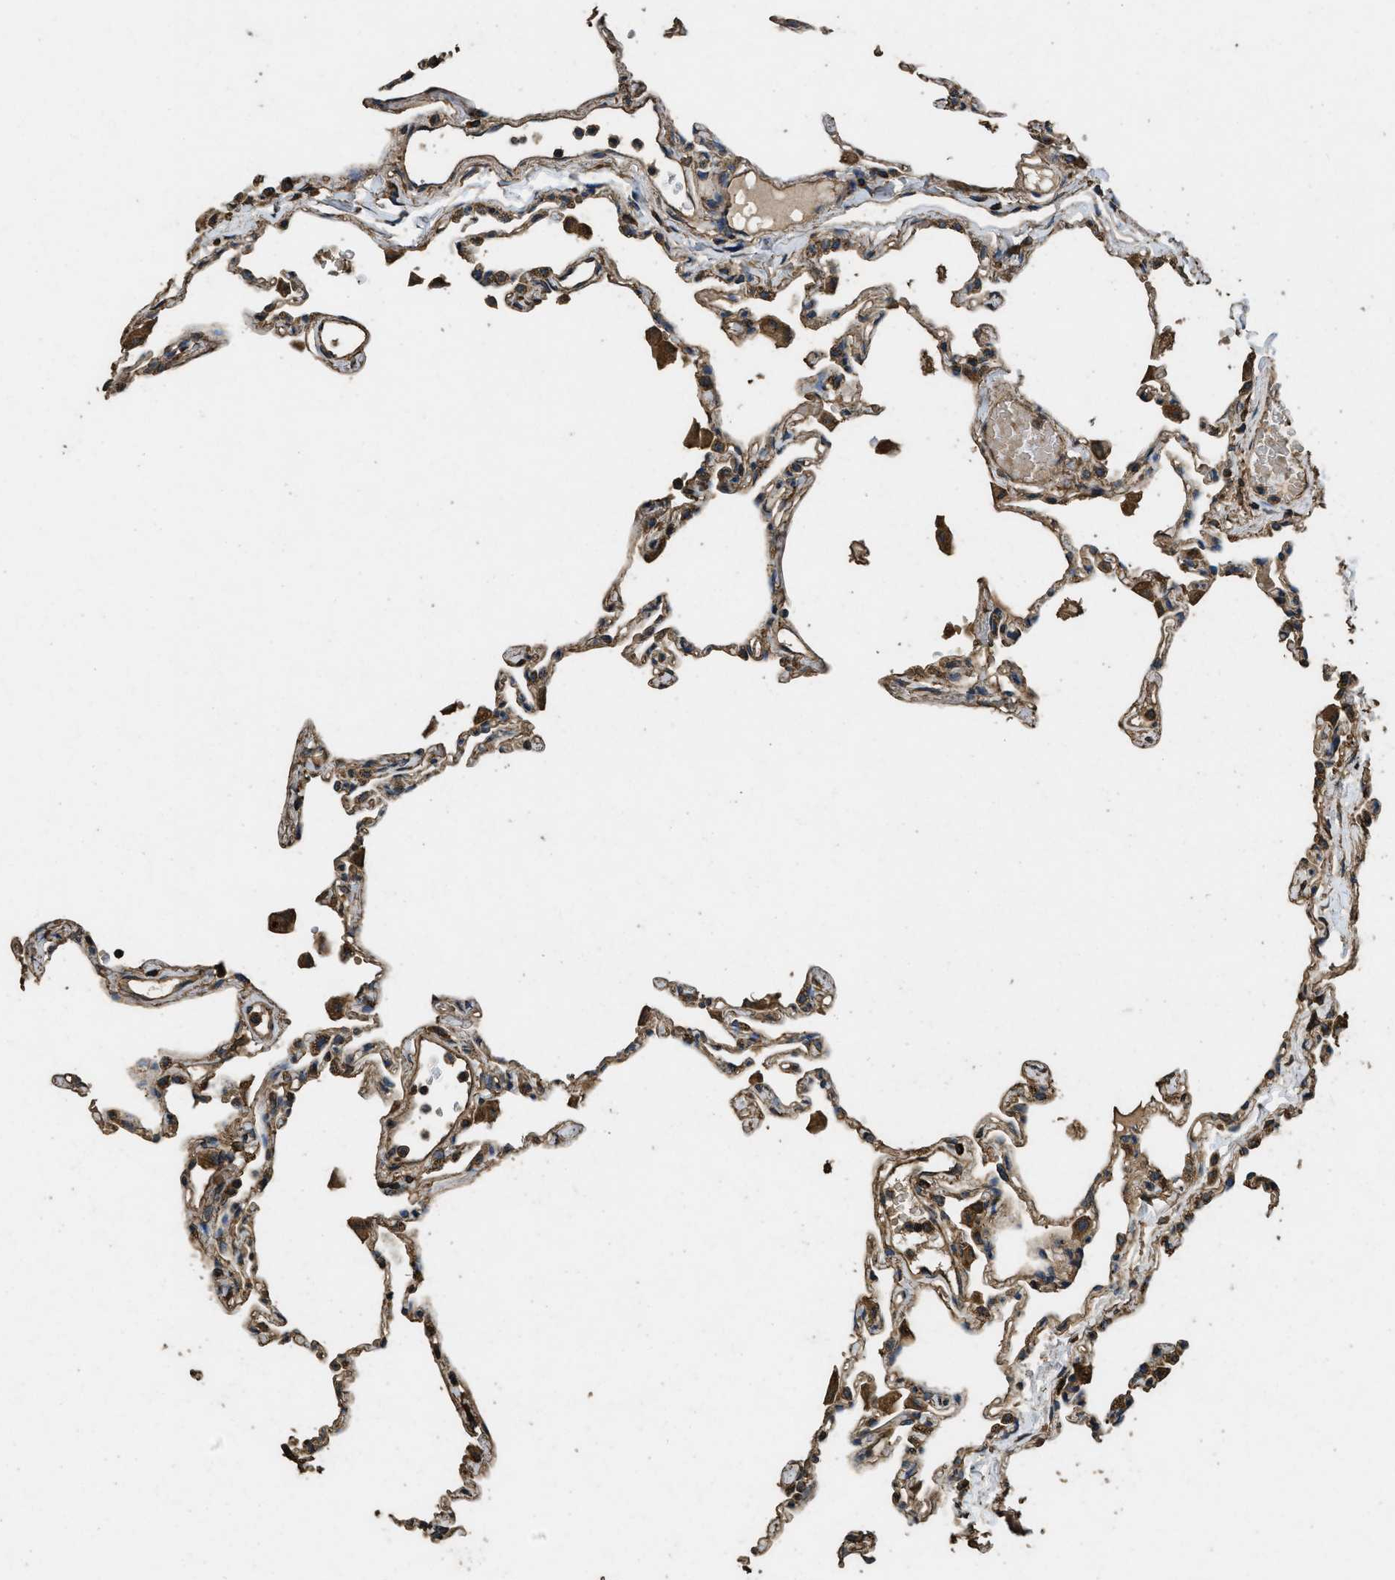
{"staining": {"intensity": "moderate", "quantity": ">75%", "location": "cytoplasmic/membranous"}, "tissue": "lung", "cell_type": "Alveolar cells", "image_type": "normal", "snomed": [{"axis": "morphology", "description": "Normal tissue, NOS"}, {"axis": "topography", "description": "Lung"}], "caption": "Moderate cytoplasmic/membranous expression for a protein is appreciated in about >75% of alveolar cells of benign lung using IHC.", "gene": "CYRIA", "patient": {"sex": "female", "age": 49}}